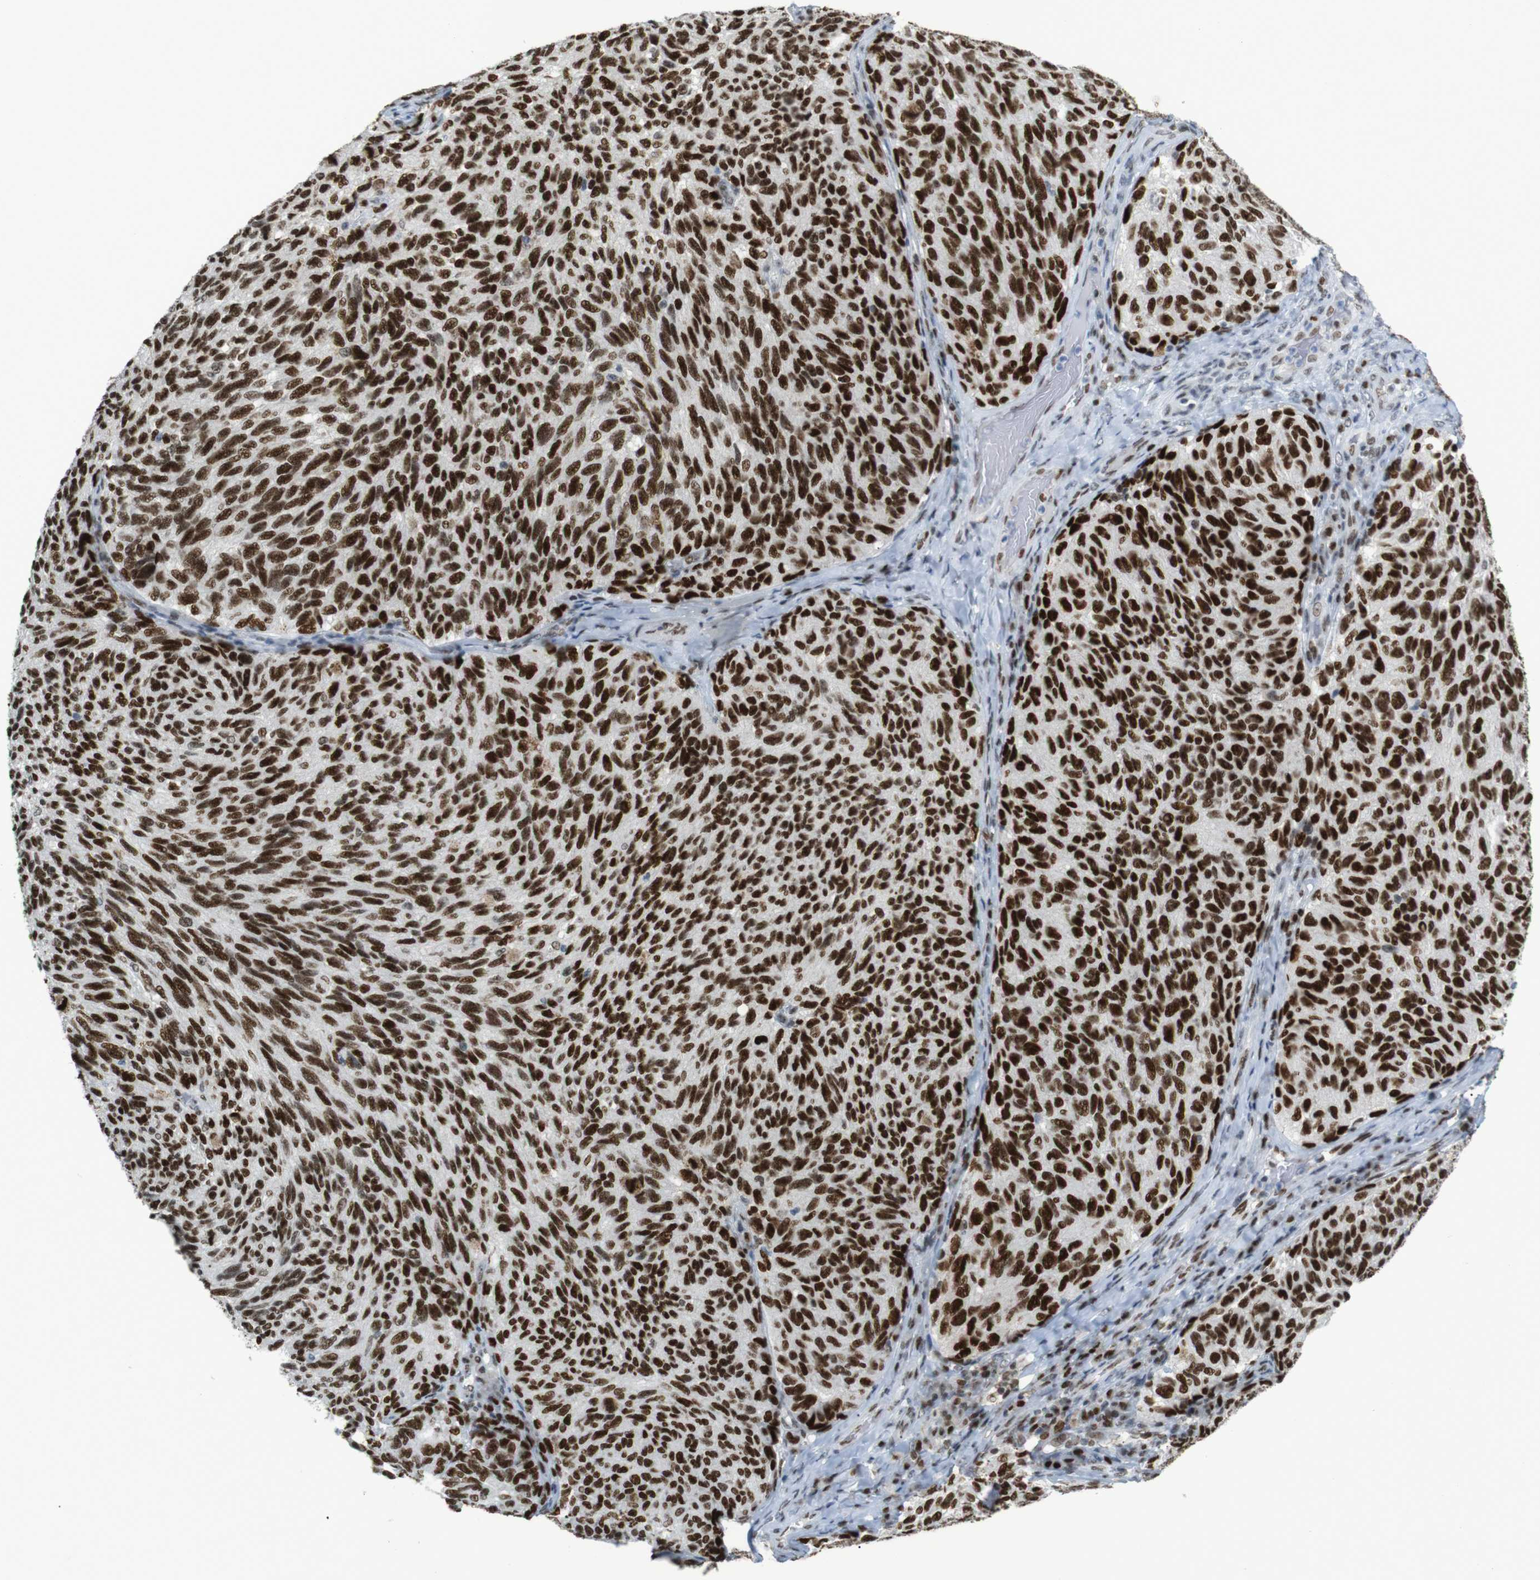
{"staining": {"intensity": "strong", "quantity": ">75%", "location": "nuclear"}, "tissue": "melanoma", "cell_type": "Tumor cells", "image_type": "cancer", "snomed": [{"axis": "morphology", "description": "Malignant melanoma, NOS"}, {"axis": "topography", "description": "Skin"}], "caption": "A high-resolution micrograph shows IHC staining of malignant melanoma, which exhibits strong nuclear expression in about >75% of tumor cells. The staining was performed using DAB, with brown indicating positive protein expression. Nuclei are stained blue with hematoxylin.", "gene": "RIOX2", "patient": {"sex": "female", "age": 73}}